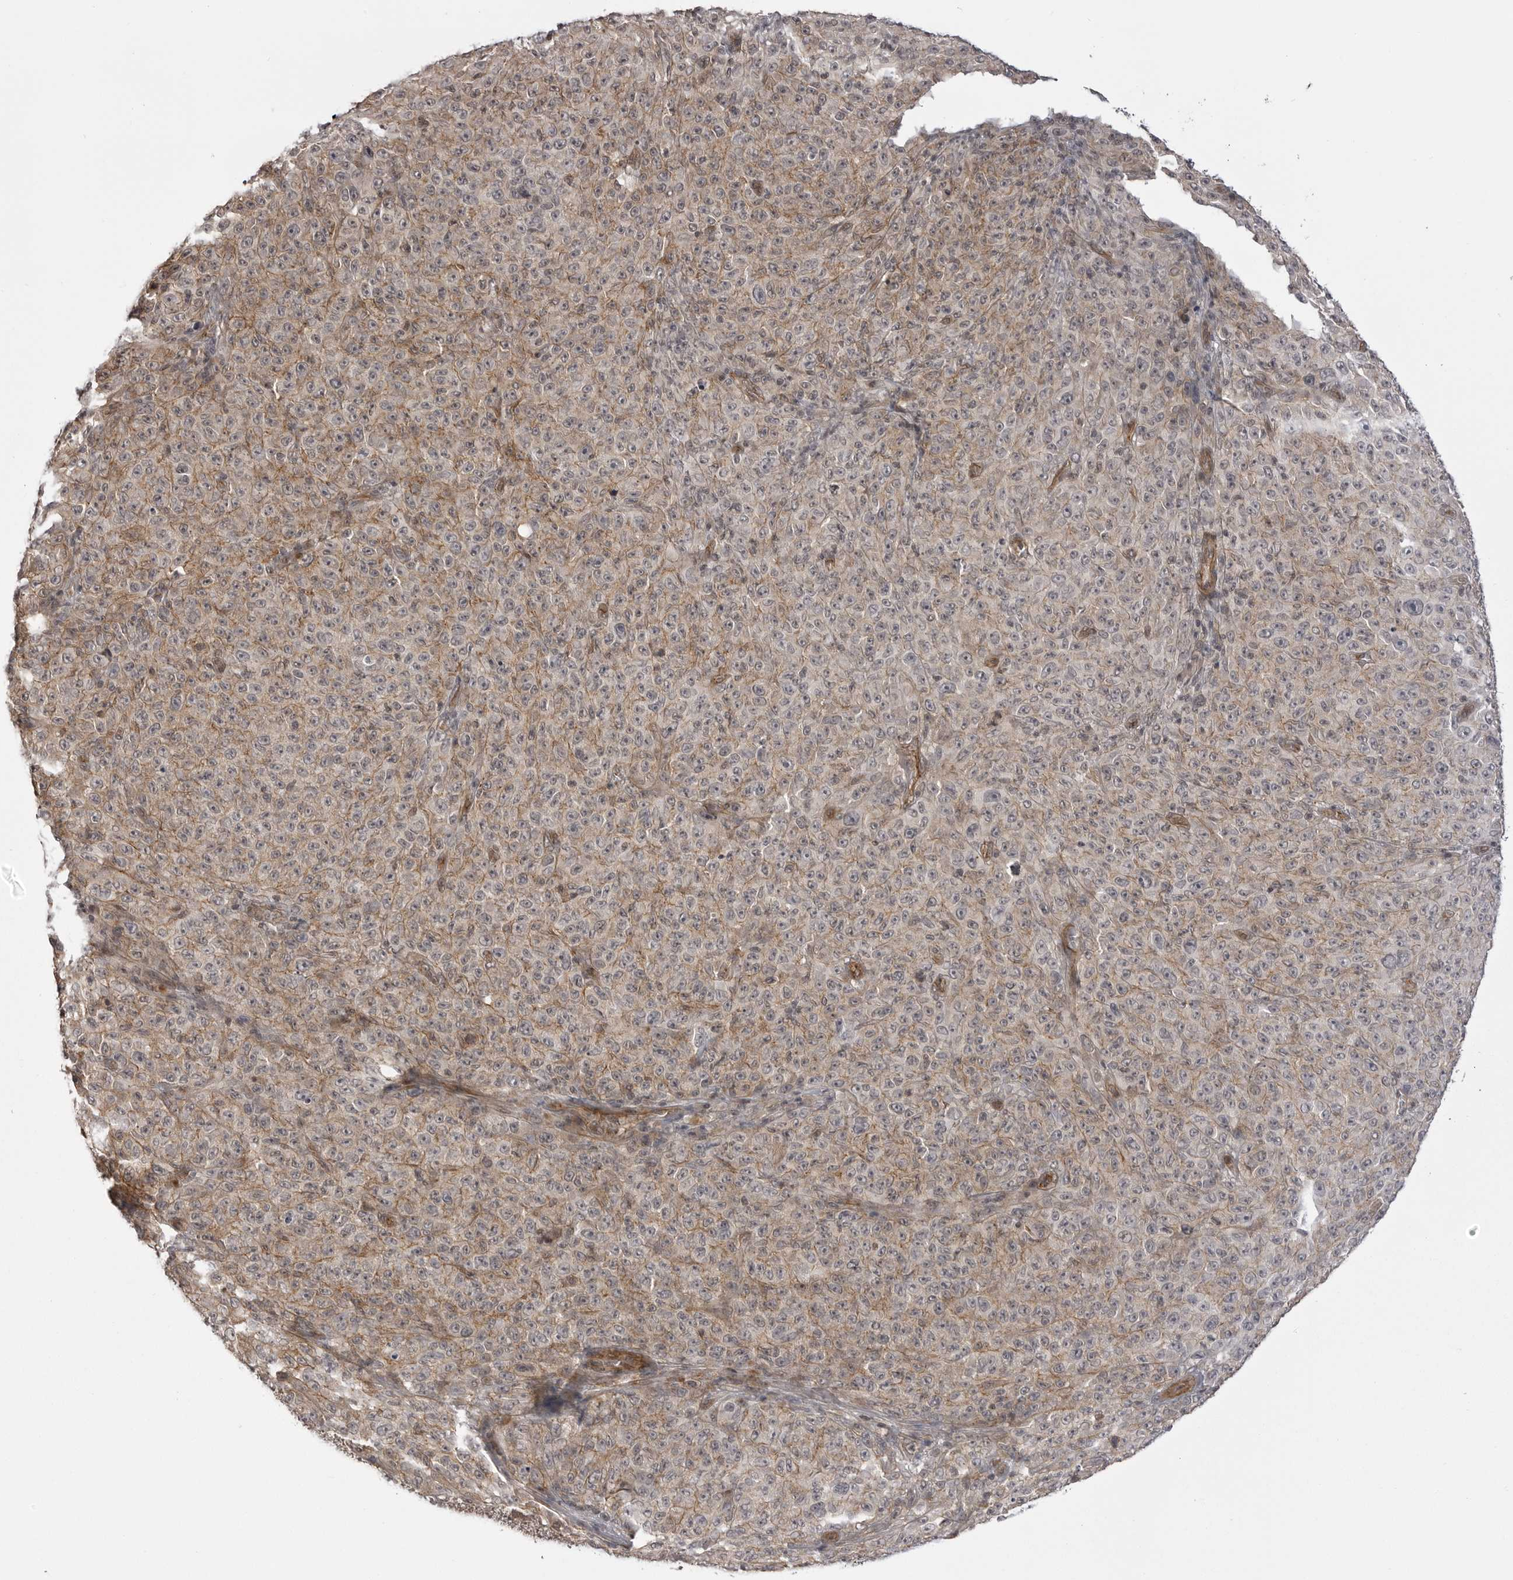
{"staining": {"intensity": "weak", "quantity": "25%-75%", "location": "cytoplasmic/membranous"}, "tissue": "melanoma", "cell_type": "Tumor cells", "image_type": "cancer", "snomed": [{"axis": "morphology", "description": "Malignant melanoma, NOS"}, {"axis": "topography", "description": "Skin"}], "caption": "DAB immunohistochemical staining of melanoma displays weak cytoplasmic/membranous protein staining in approximately 25%-75% of tumor cells. (IHC, brightfield microscopy, high magnification).", "gene": "SORBS1", "patient": {"sex": "female", "age": 82}}